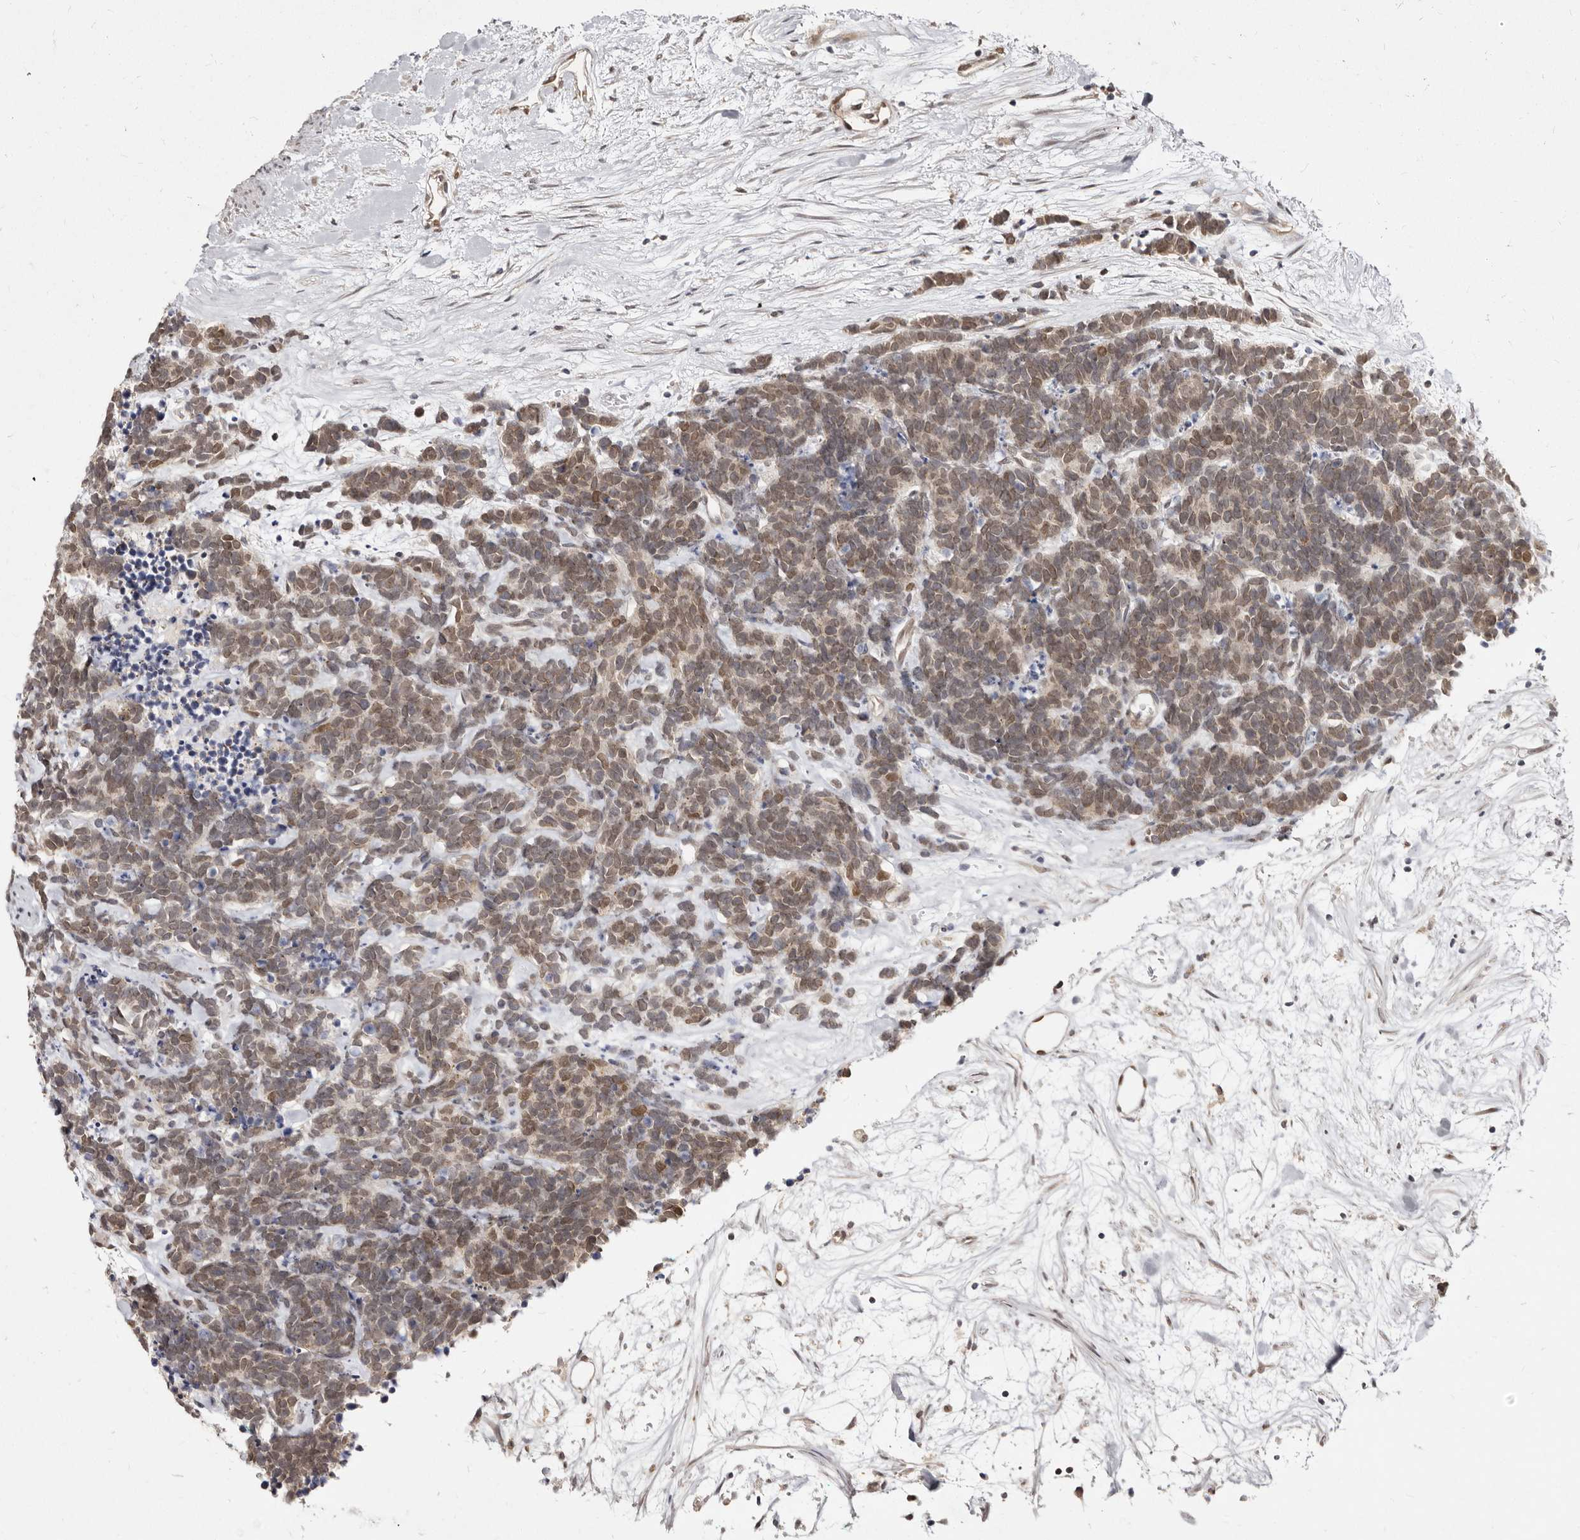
{"staining": {"intensity": "moderate", "quantity": ">75%", "location": "nuclear"}, "tissue": "carcinoid", "cell_type": "Tumor cells", "image_type": "cancer", "snomed": [{"axis": "morphology", "description": "Carcinoma, NOS"}, {"axis": "morphology", "description": "Carcinoid, malignant, NOS"}, {"axis": "topography", "description": "Urinary bladder"}], "caption": "The micrograph demonstrates a brown stain indicating the presence of a protein in the nuclear of tumor cells in carcinoid (malignant).", "gene": "LCORL", "patient": {"sex": "male", "age": 57}}